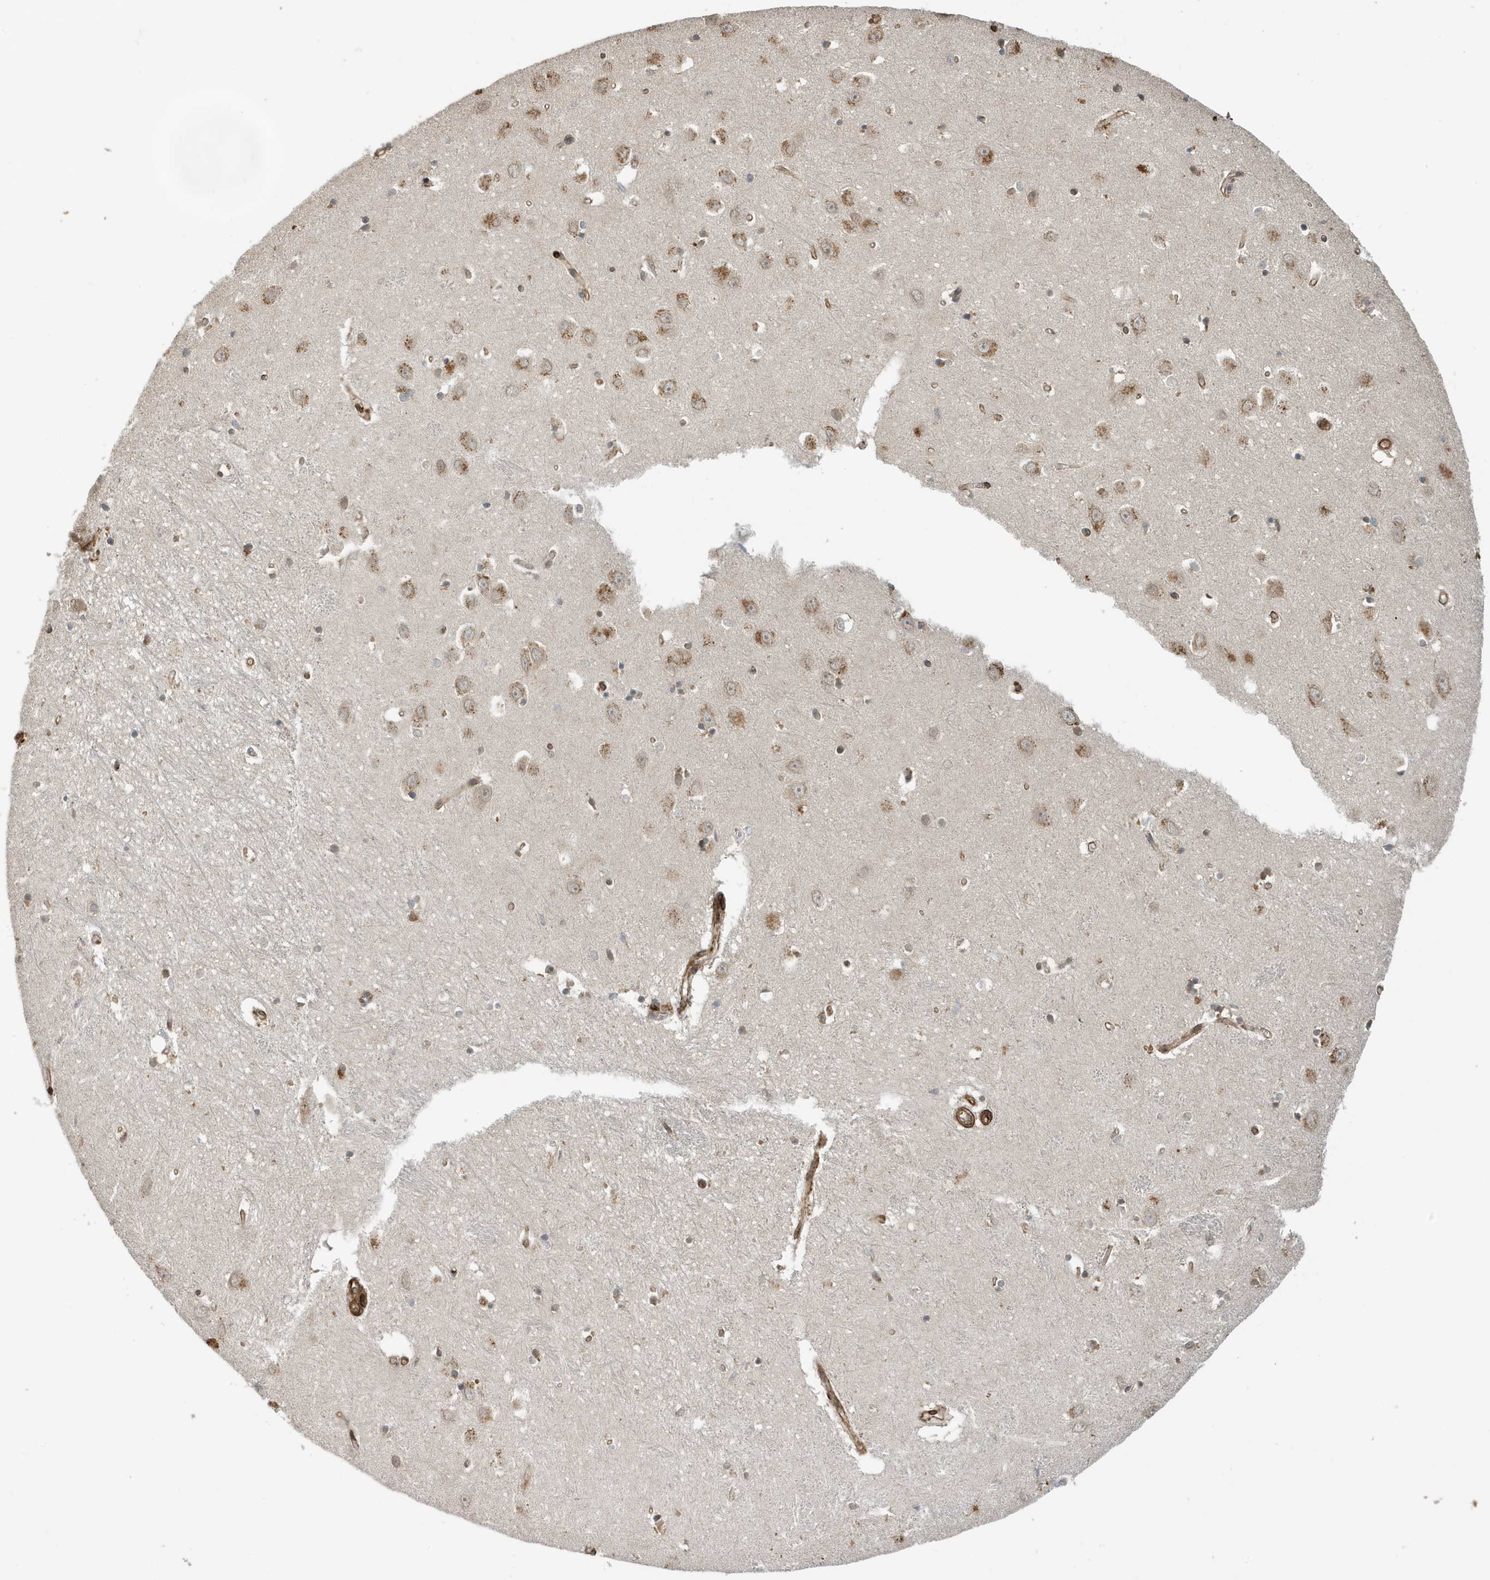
{"staining": {"intensity": "negative", "quantity": "none", "location": "none"}, "tissue": "hippocampus", "cell_type": "Glial cells", "image_type": "normal", "snomed": [{"axis": "morphology", "description": "Normal tissue, NOS"}, {"axis": "topography", "description": "Hippocampus"}], "caption": "Photomicrograph shows no protein expression in glial cells of benign hippocampus. The staining is performed using DAB brown chromogen with nuclei counter-stained in using hematoxylin.", "gene": "DUSP18", "patient": {"sex": "female", "age": 64}}